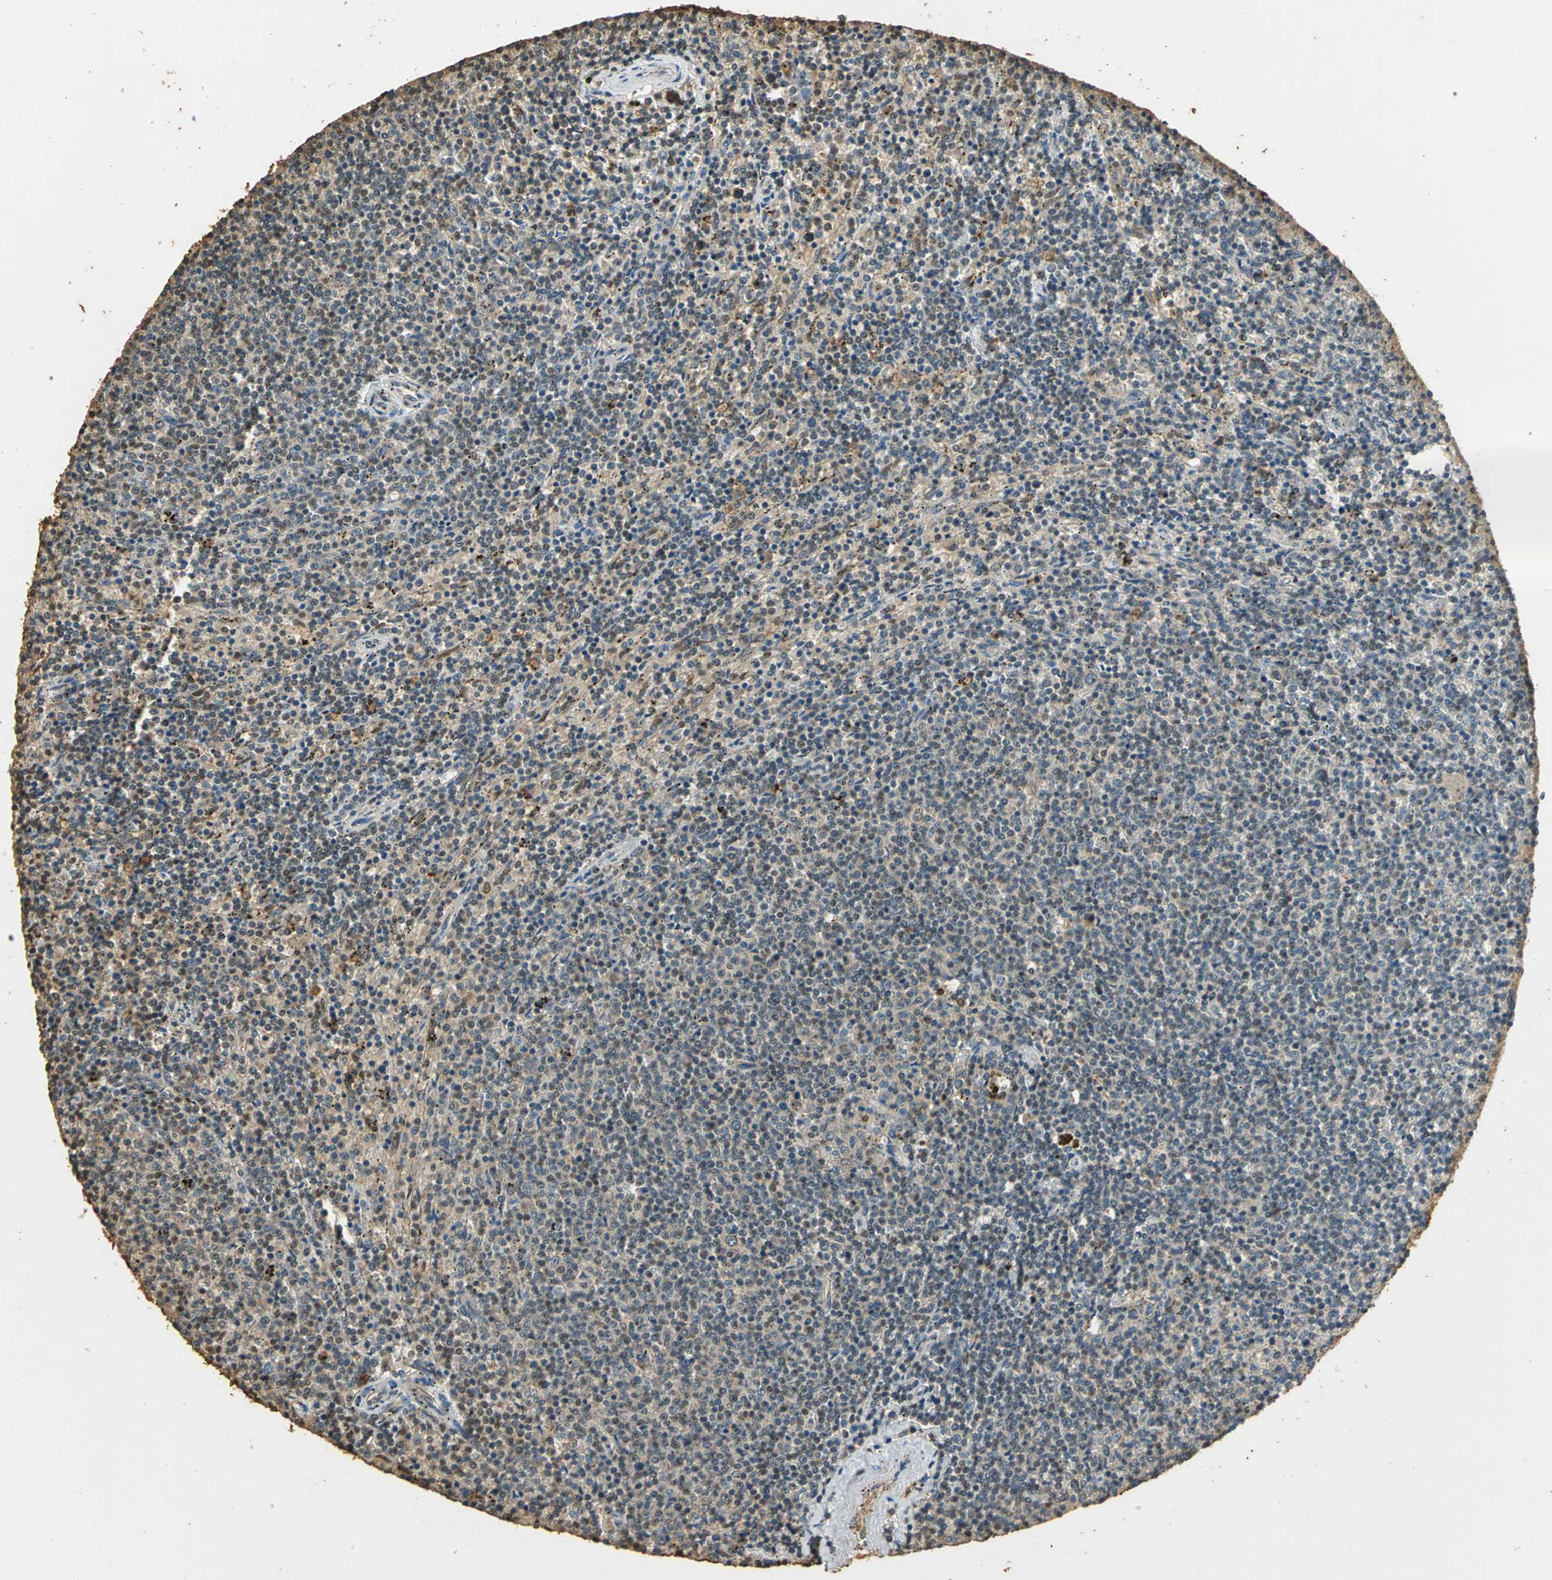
{"staining": {"intensity": "negative", "quantity": "none", "location": "none"}, "tissue": "lymphoma", "cell_type": "Tumor cells", "image_type": "cancer", "snomed": [{"axis": "morphology", "description": "Malignant lymphoma, non-Hodgkin's type, Low grade"}, {"axis": "topography", "description": "Spleen"}], "caption": "This is a photomicrograph of immunohistochemistry (IHC) staining of low-grade malignant lymphoma, non-Hodgkin's type, which shows no staining in tumor cells. (DAB (3,3'-diaminobenzidine) IHC with hematoxylin counter stain).", "gene": "GAPDH", "patient": {"sex": "female", "age": 50}}